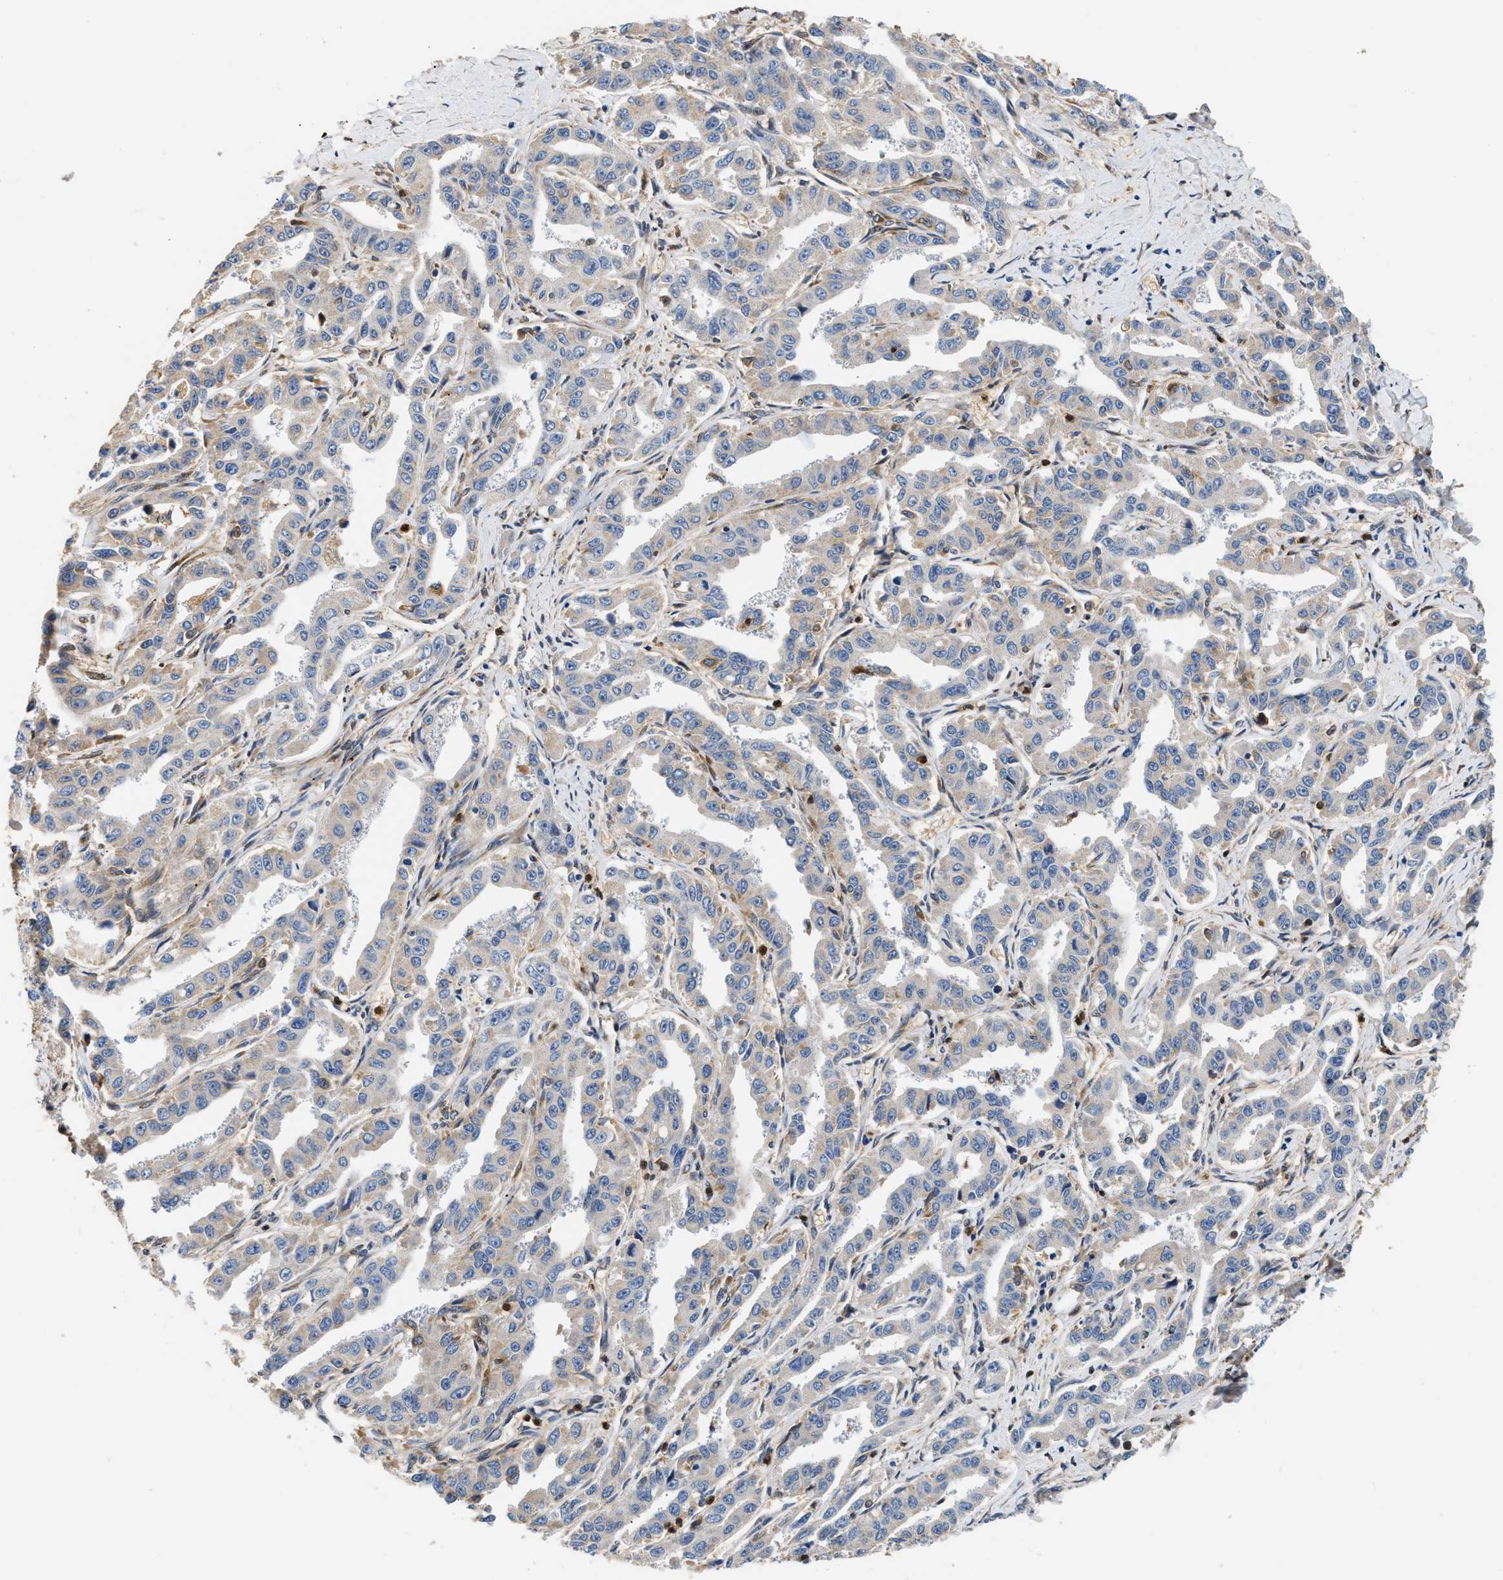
{"staining": {"intensity": "negative", "quantity": "none", "location": "none"}, "tissue": "liver cancer", "cell_type": "Tumor cells", "image_type": "cancer", "snomed": [{"axis": "morphology", "description": "Cholangiocarcinoma"}, {"axis": "topography", "description": "Liver"}], "caption": "Tumor cells are negative for brown protein staining in liver cancer. Nuclei are stained in blue.", "gene": "RAB31", "patient": {"sex": "male", "age": 59}}